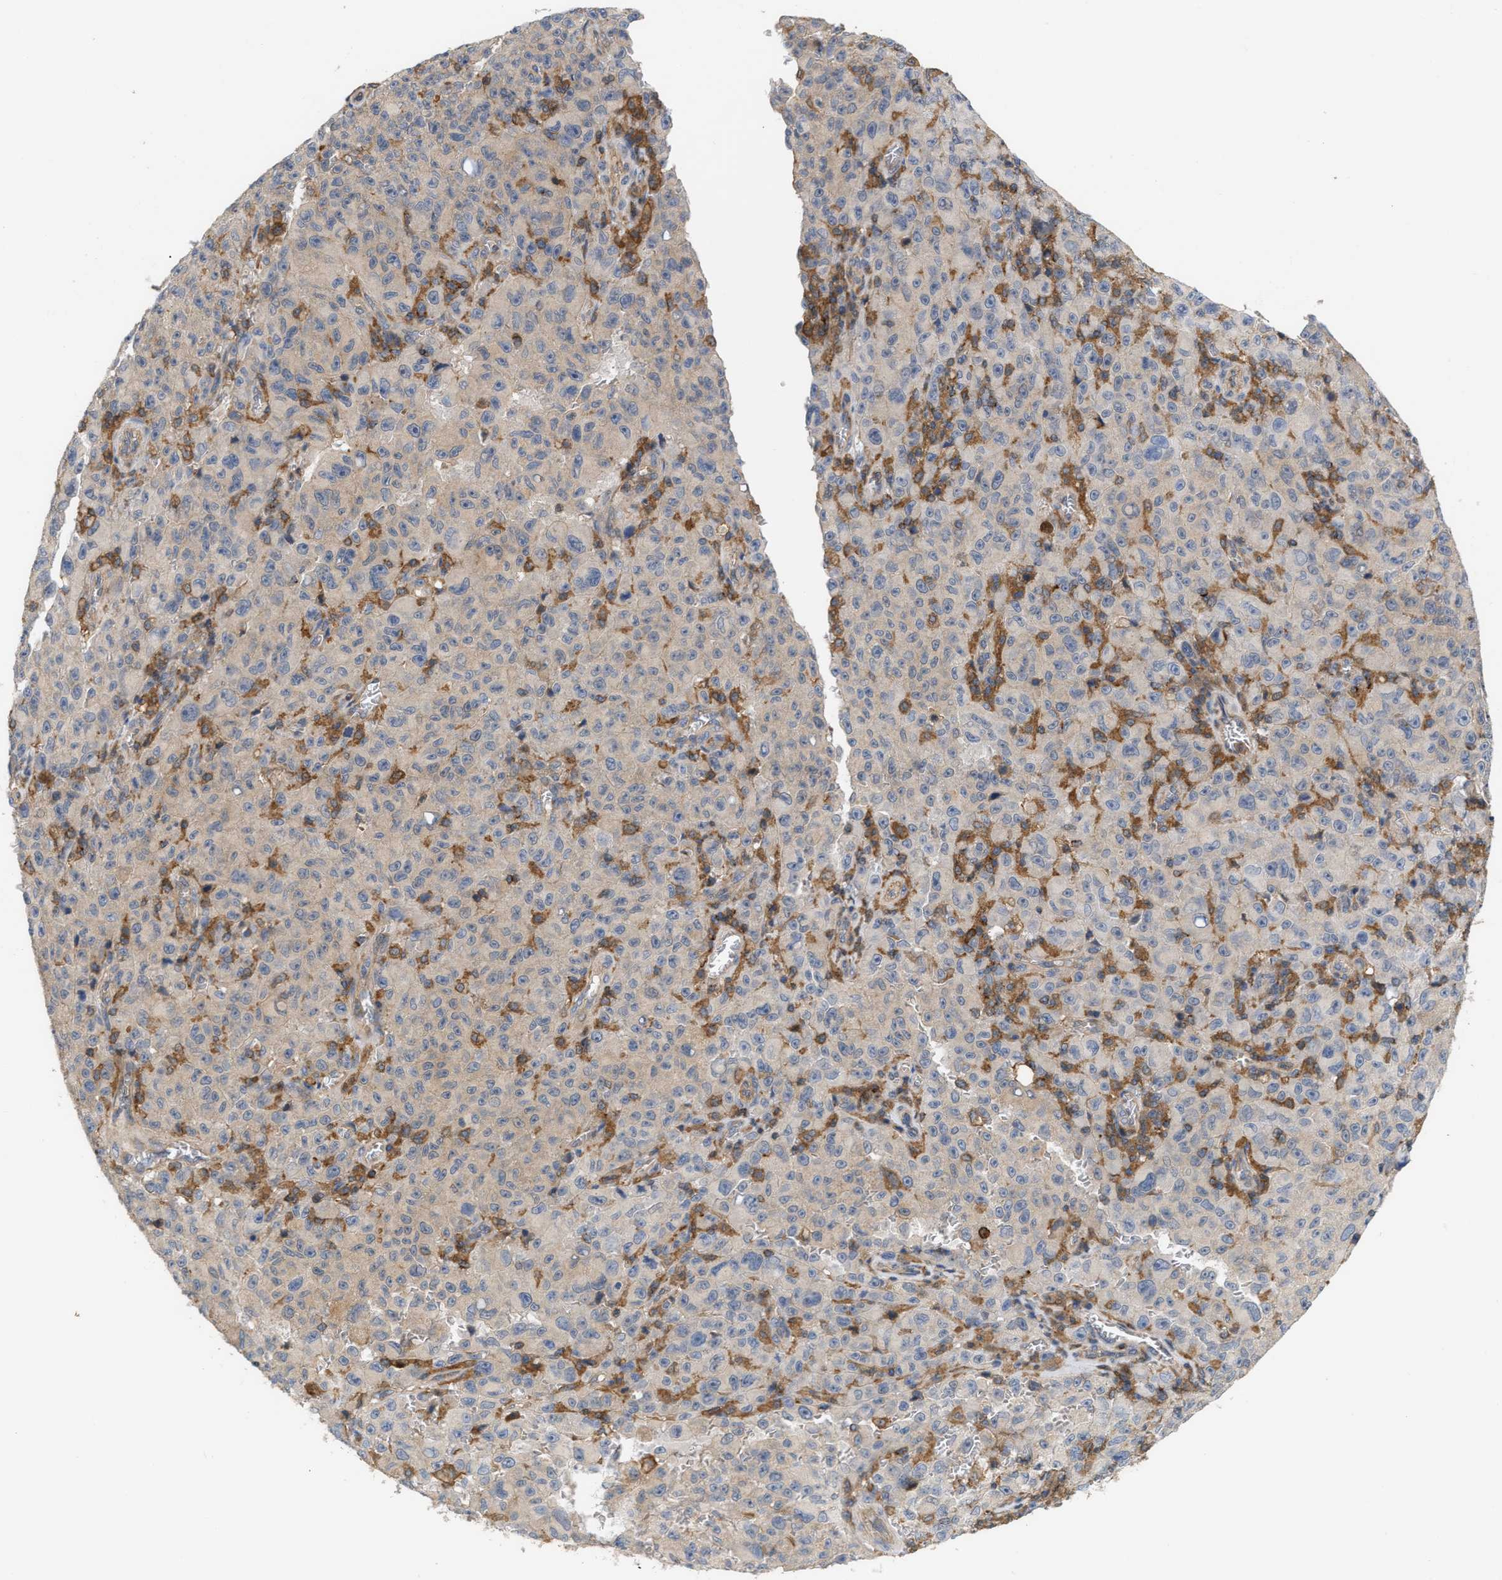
{"staining": {"intensity": "weak", "quantity": ">75%", "location": "cytoplasmic/membranous"}, "tissue": "melanoma", "cell_type": "Tumor cells", "image_type": "cancer", "snomed": [{"axis": "morphology", "description": "Malignant melanoma, NOS"}, {"axis": "topography", "description": "Skin"}], "caption": "An image showing weak cytoplasmic/membranous expression in approximately >75% of tumor cells in malignant melanoma, as visualized by brown immunohistochemical staining.", "gene": "DBNL", "patient": {"sex": "female", "age": 82}}